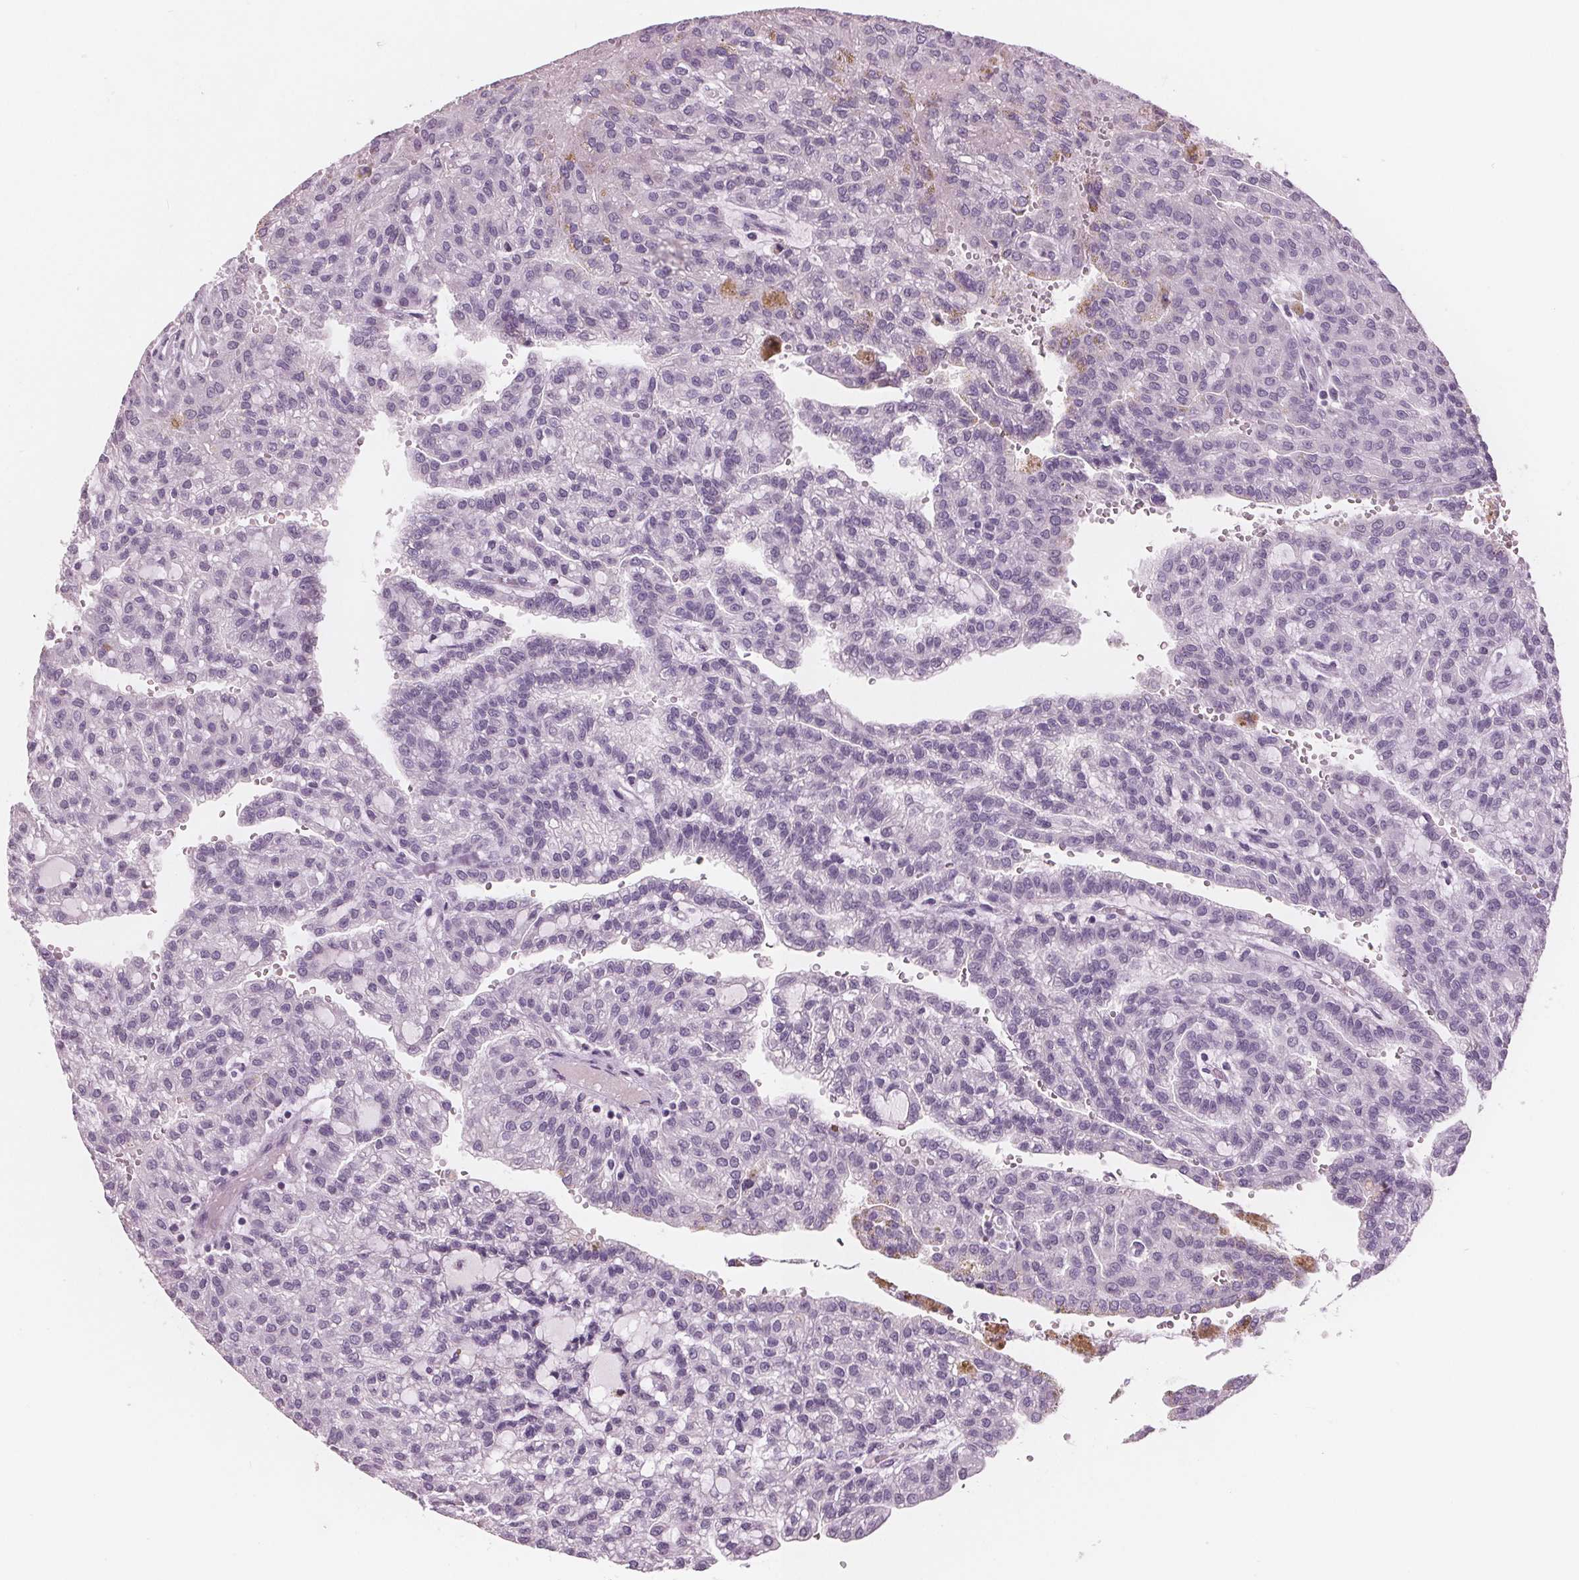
{"staining": {"intensity": "negative", "quantity": "none", "location": "none"}, "tissue": "renal cancer", "cell_type": "Tumor cells", "image_type": "cancer", "snomed": [{"axis": "morphology", "description": "Adenocarcinoma, NOS"}, {"axis": "topography", "description": "Kidney"}], "caption": "High magnification brightfield microscopy of adenocarcinoma (renal) stained with DAB (3,3'-diaminobenzidine) (brown) and counterstained with hematoxylin (blue): tumor cells show no significant positivity. (Stains: DAB immunohistochemistry with hematoxylin counter stain, Microscopy: brightfield microscopy at high magnification).", "gene": "AMBP", "patient": {"sex": "male", "age": 63}}